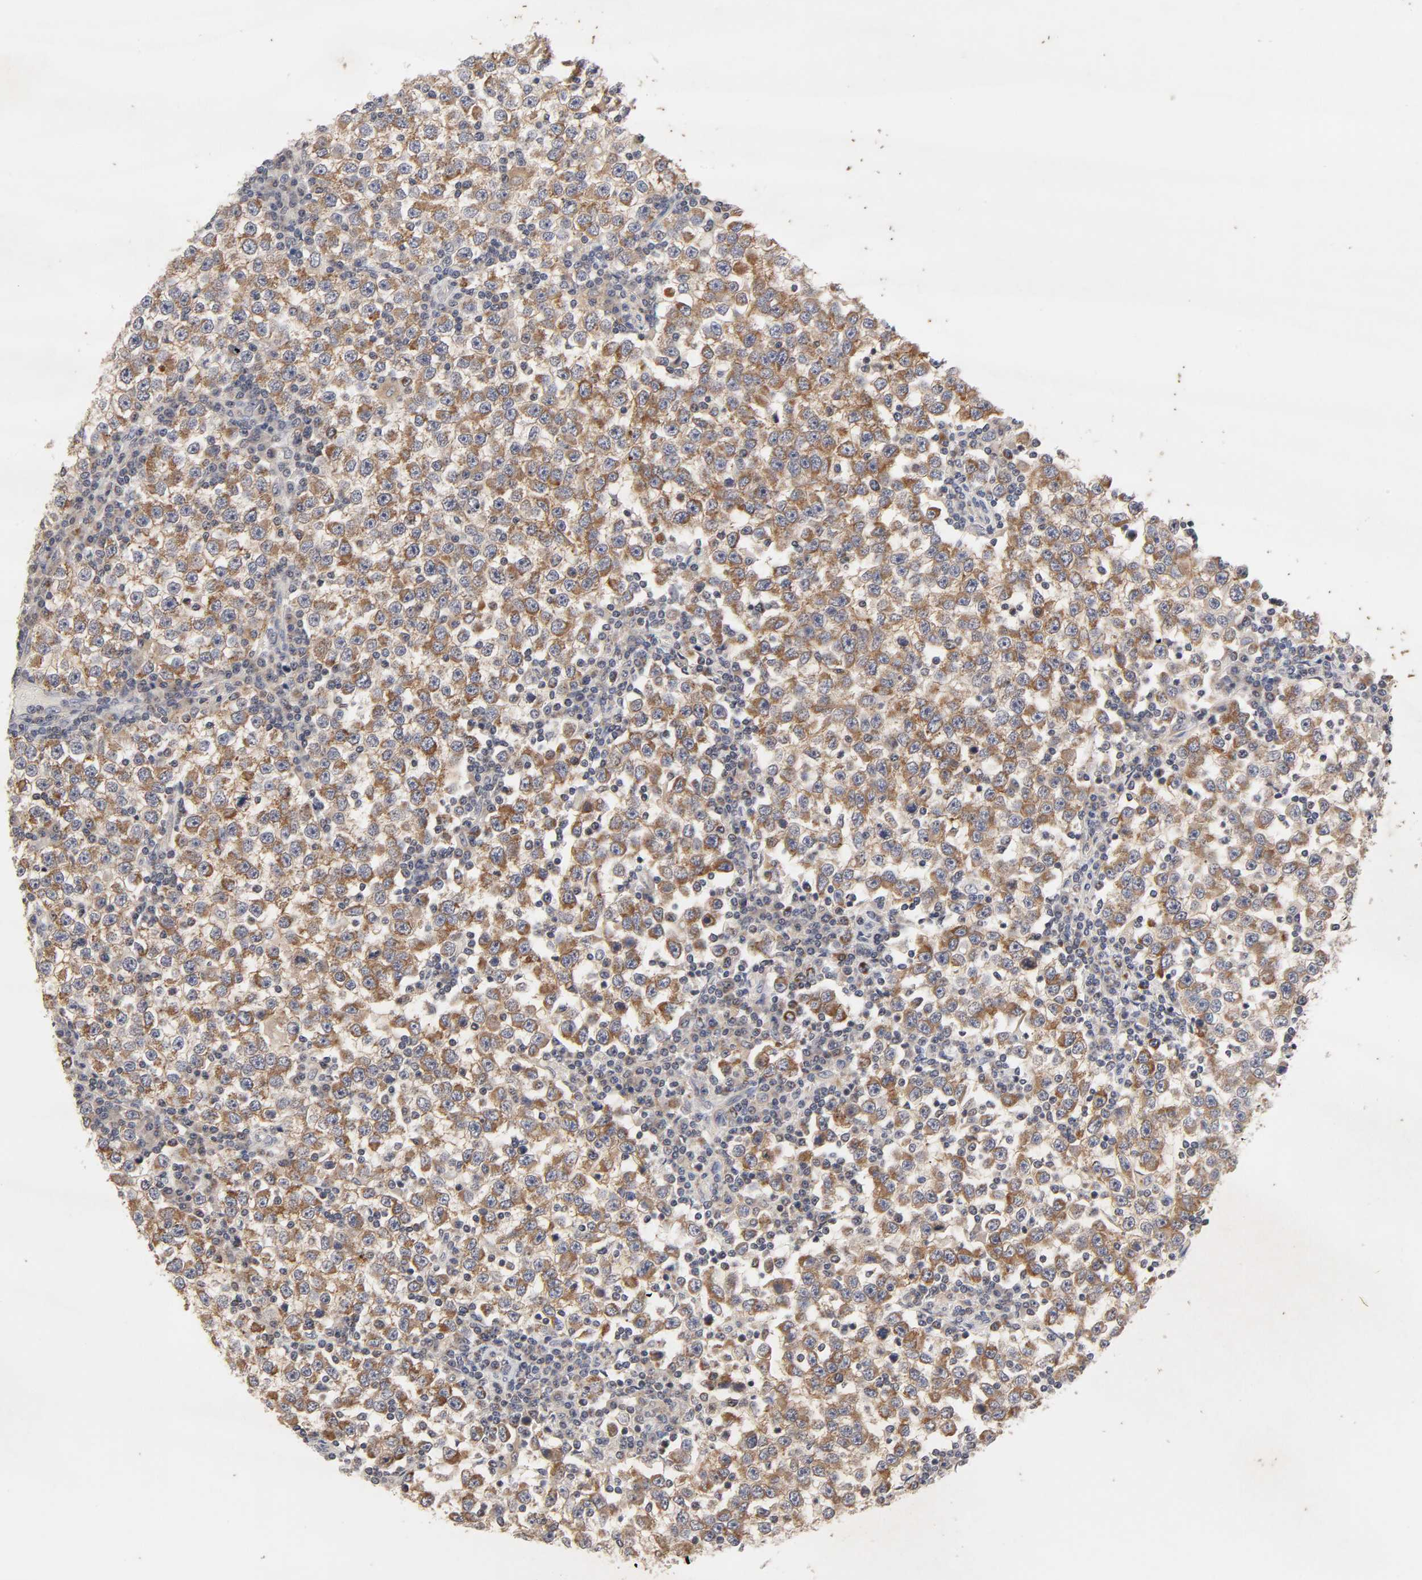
{"staining": {"intensity": "moderate", "quantity": ">75%", "location": "cytoplasmic/membranous"}, "tissue": "testis cancer", "cell_type": "Tumor cells", "image_type": "cancer", "snomed": [{"axis": "morphology", "description": "Seminoma, NOS"}, {"axis": "topography", "description": "Testis"}], "caption": "Protein expression analysis of human seminoma (testis) reveals moderate cytoplasmic/membranous expression in about >75% of tumor cells.", "gene": "CXADR", "patient": {"sex": "male", "age": 65}}